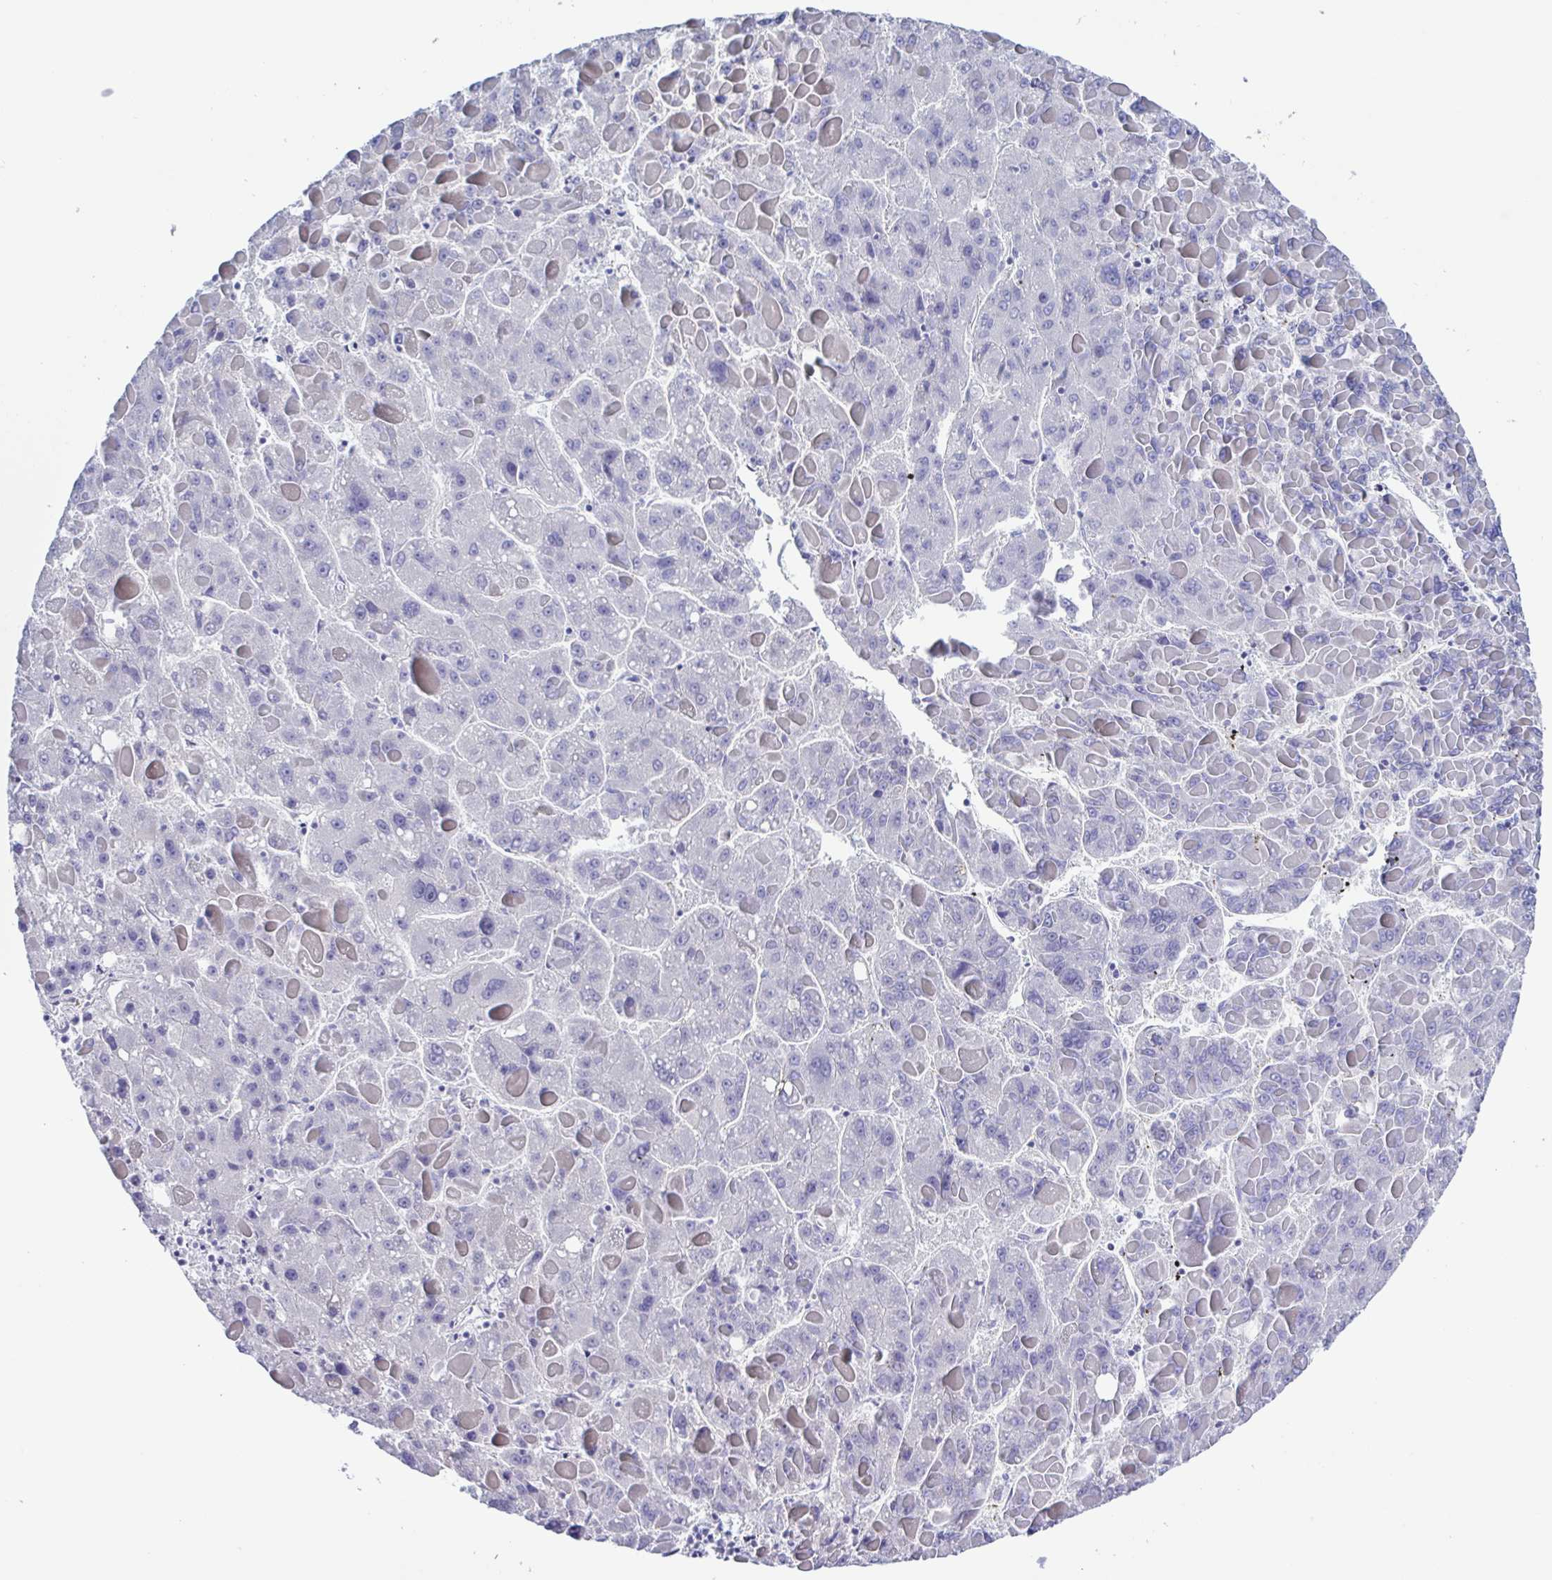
{"staining": {"intensity": "negative", "quantity": "none", "location": "none"}, "tissue": "liver cancer", "cell_type": "Tumor cells", "image_type": "cancer", "snomed": [{"axis": "morphology", "description": "Carcinoma, Hepatocellular, NOS"}, {"axis": "topography", "description": "Liver"}], "caption": "IHC histopathology image of liver cancer stained for a protein (brown), which shows no positivity in tumor cells.", "gene": "MED11", "patient": {"sex": "female", "age": 82}}